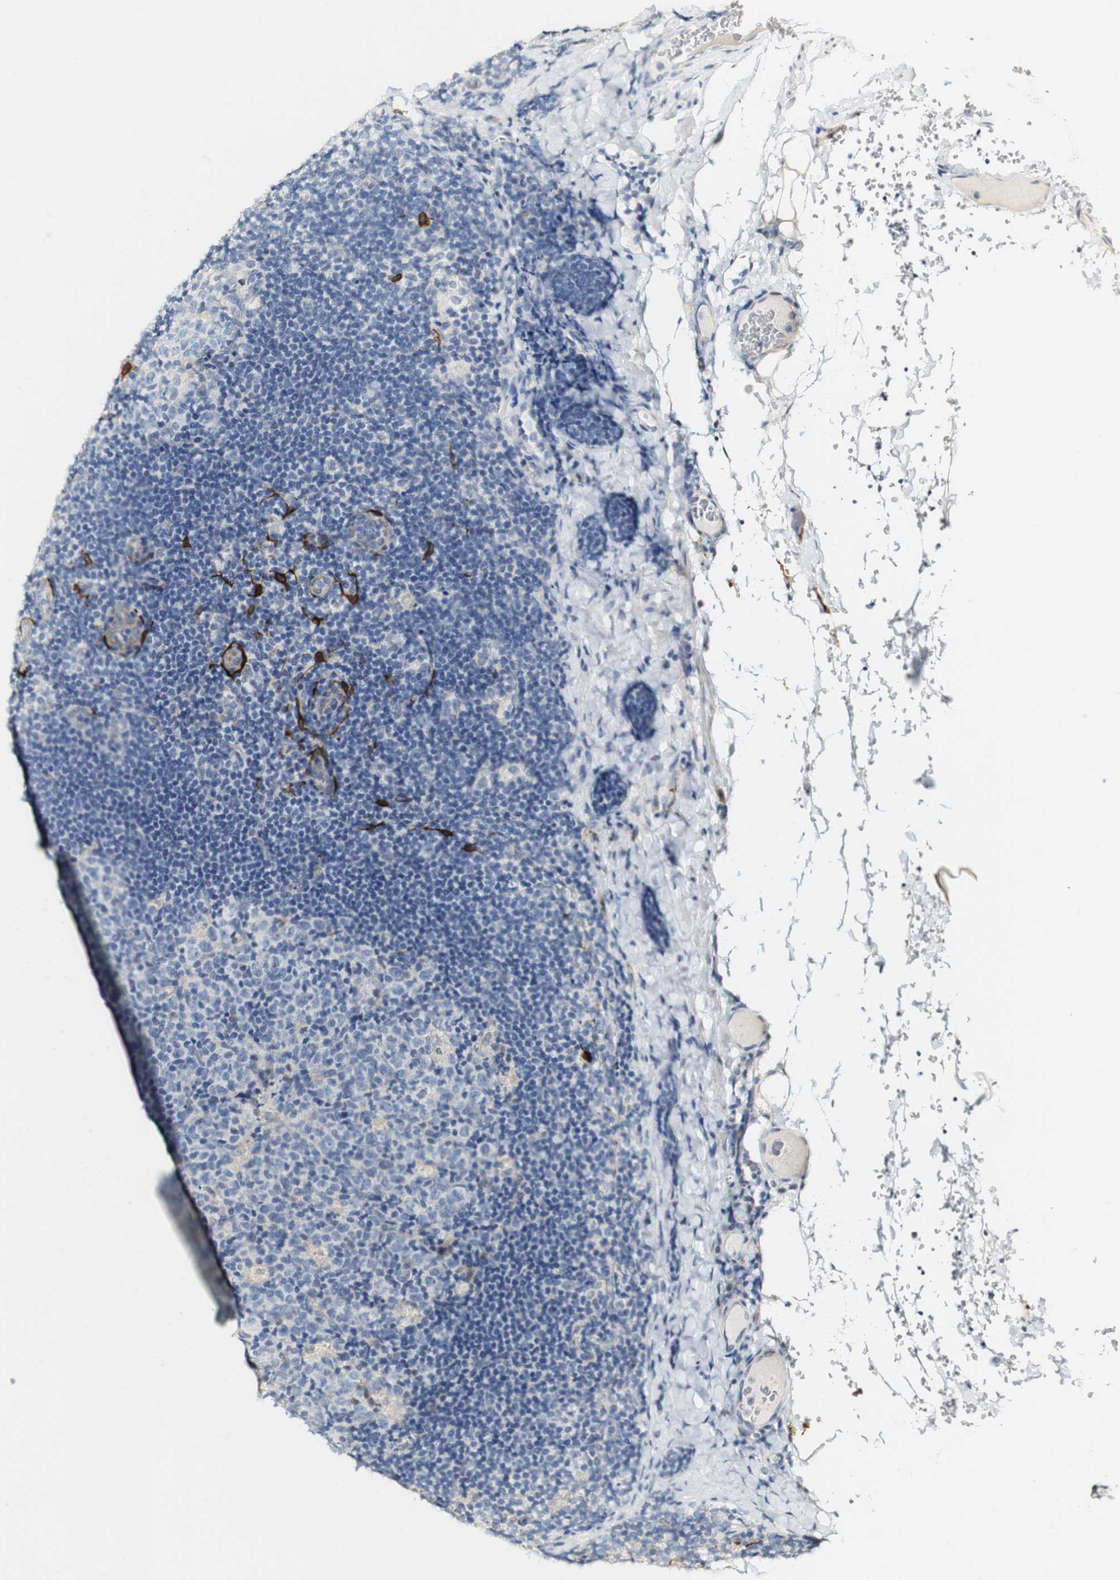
{"staining": {"intensity": "negative", "quantity": "none", "location": "none"}, "tissue": "lymph node", "cell_type": "Germinal center cells", "image_type": "normal", "snomed": [{"axis": "morphology", "description": "Normal tissue, NOS"}, {"axis": "topography", "description": "Lymph node"}], "caption": "Immunohistochemical staining of normal human lymph node displays no significant expression in germinal center cells.", "gene": "FMO3", "patient": {"sex": "female", "age": 14}}